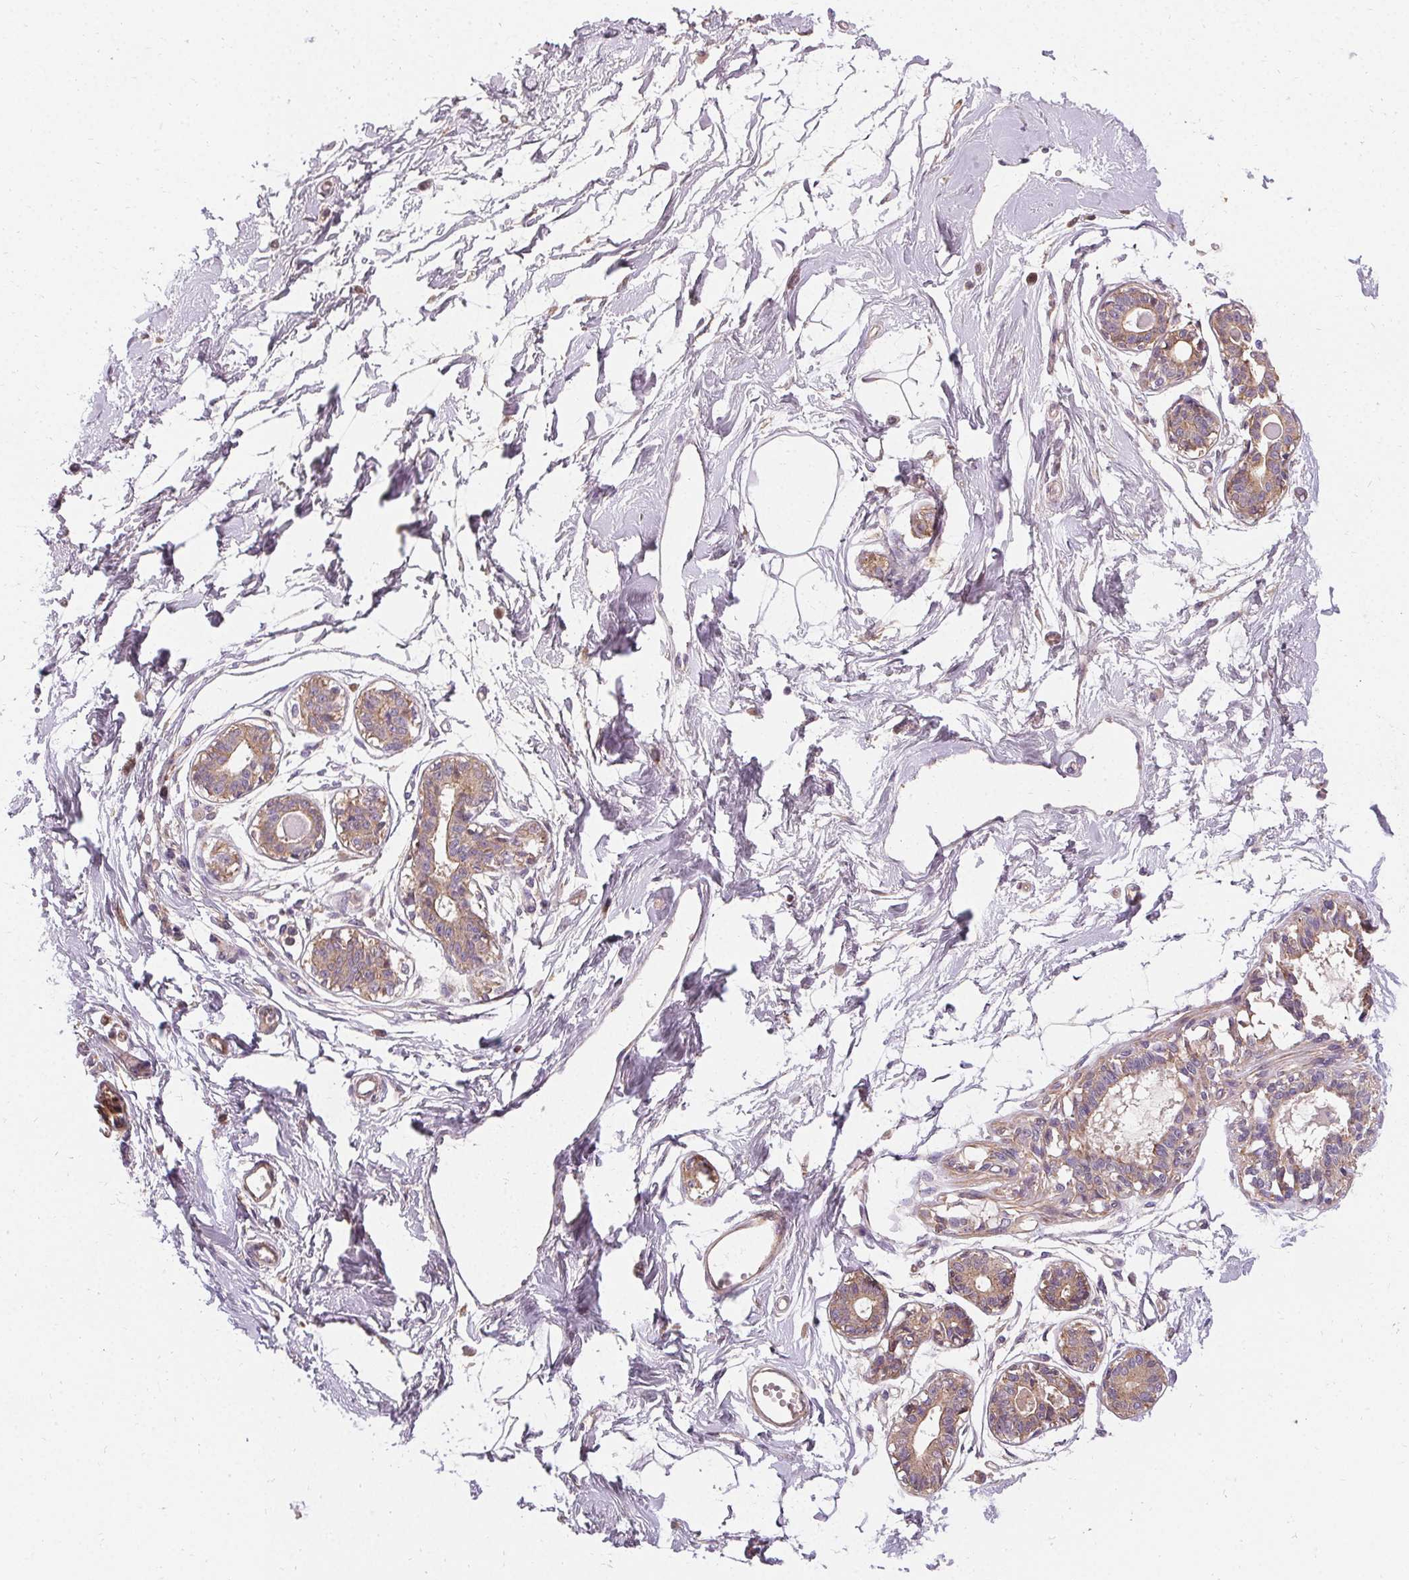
{"staining": {"intensity": "negative", "quantity": "none", "location": "none"}, "tissue": "breast", "cell_type": "Adipocytes", "image_type": "normal", "snomed": [{"axis": "morphology", "description": "Normal tissue, NOS"}, {"axis": "topography", "description": "Breast"}], "caption": "Human breast stained for a protein using immunohistochemistry (IHC) displays no staining in adipocytes.", "gene": "APLP1", "patient": {"sex": "female", "age": 45}}